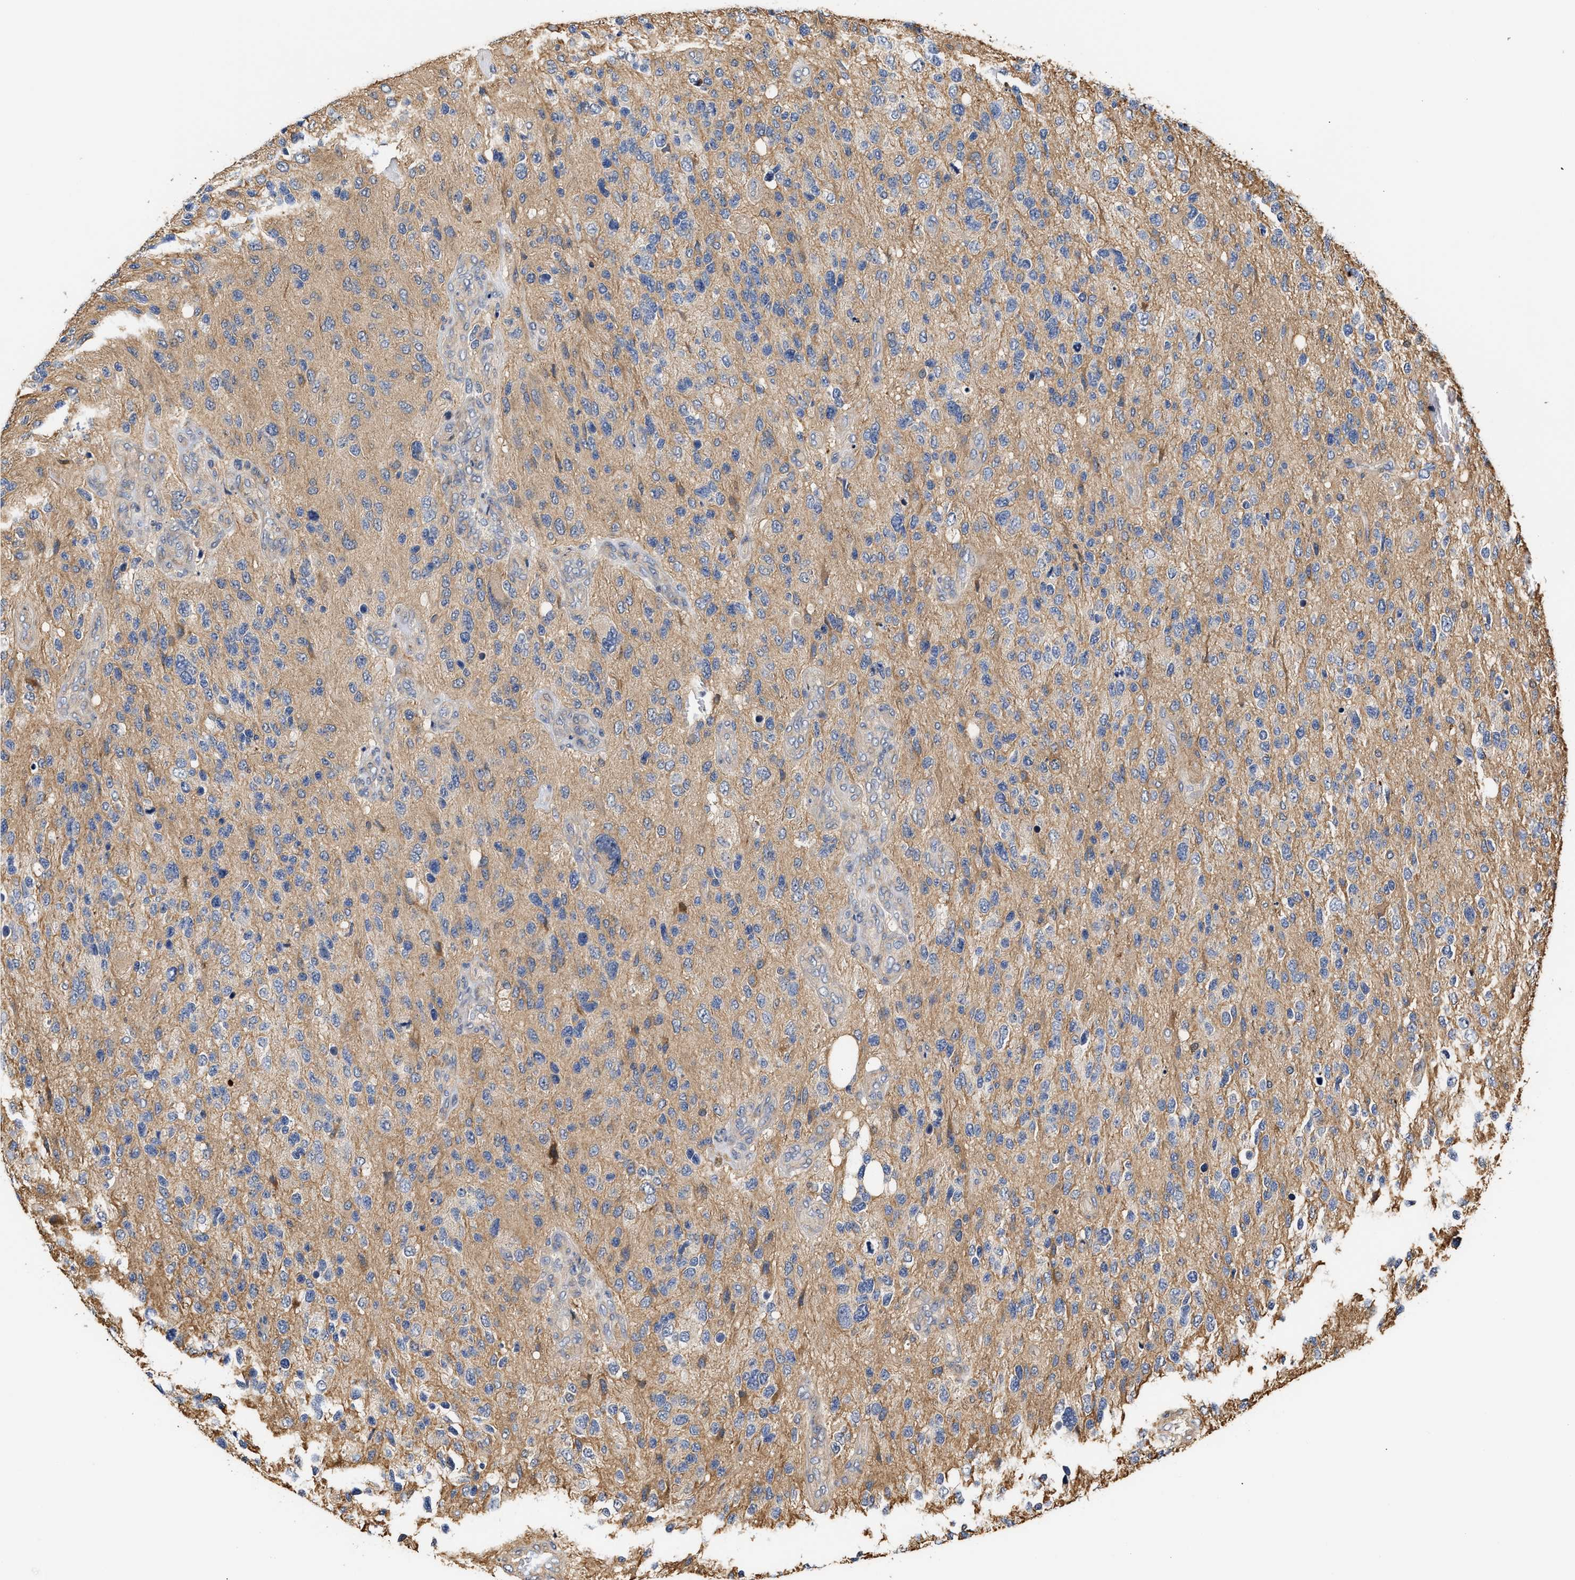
{"staining": {"intensity": "weak", "quantity": "<25%", "location": "cytoplasmic/membranous"}, "tissue": "glioma", "cell_type": "Tumor cells", "image_type": "cancer", "snomed": [{"axis": "morphology", "description": "Glioma, malignant, High grade"}, {"axis": "topography", "description": "Brain"}], "caption": "Malignant glioma (high-grade) was stained to show a protein in brown. There is no significant expression in tumor cells.", "gene": "CLIP2", "patient": {"sex": "female", "age": 58}}